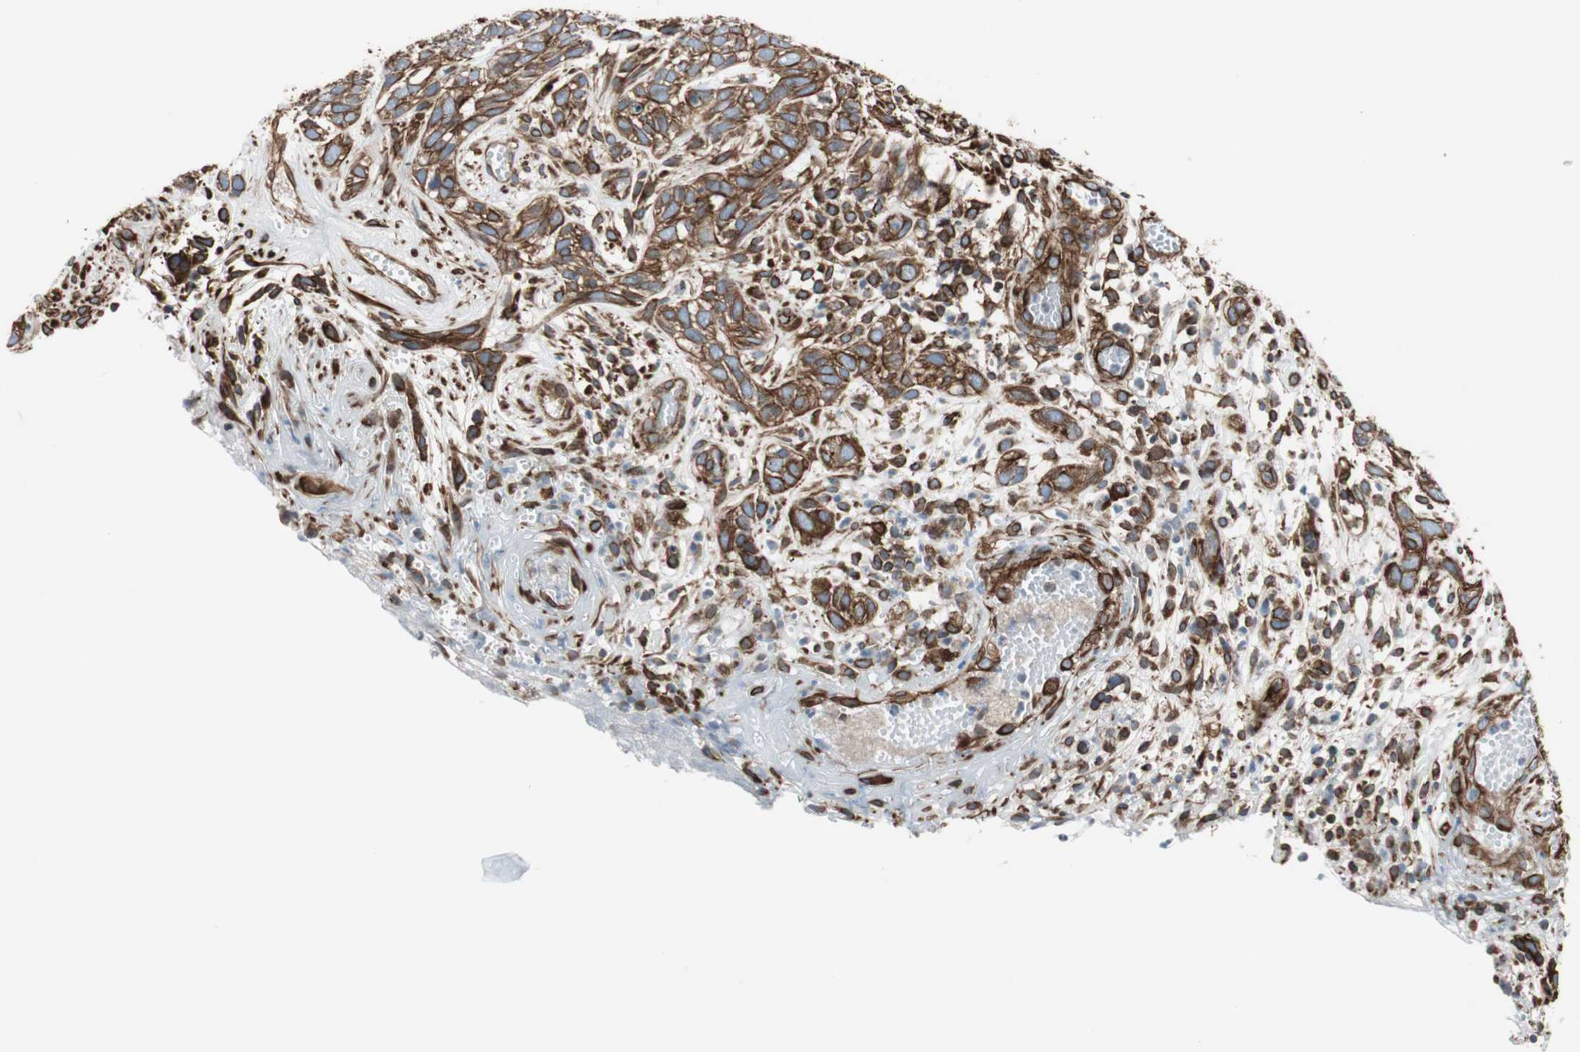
{"staining": {"intensity": "strong", "quantity": ">75%", "location": "cytoplasmic/membranous"}, "tissue": "skin cancer", "cell_type": "Tumor cells", "image_type": "cancer", "snomed": [{"axis": "morphology", "description": "Basal cell carcinoma"}, {"axis": "topography", "description": "Skin"}], "caption": "Immunohistochemical staining of skin cancer exhibits high levels of strong cytoplasmic/membranous staining in about >75% of tumor cells.", "gene": "TCTA", "patient": {"sex": "male", "age": 87}}